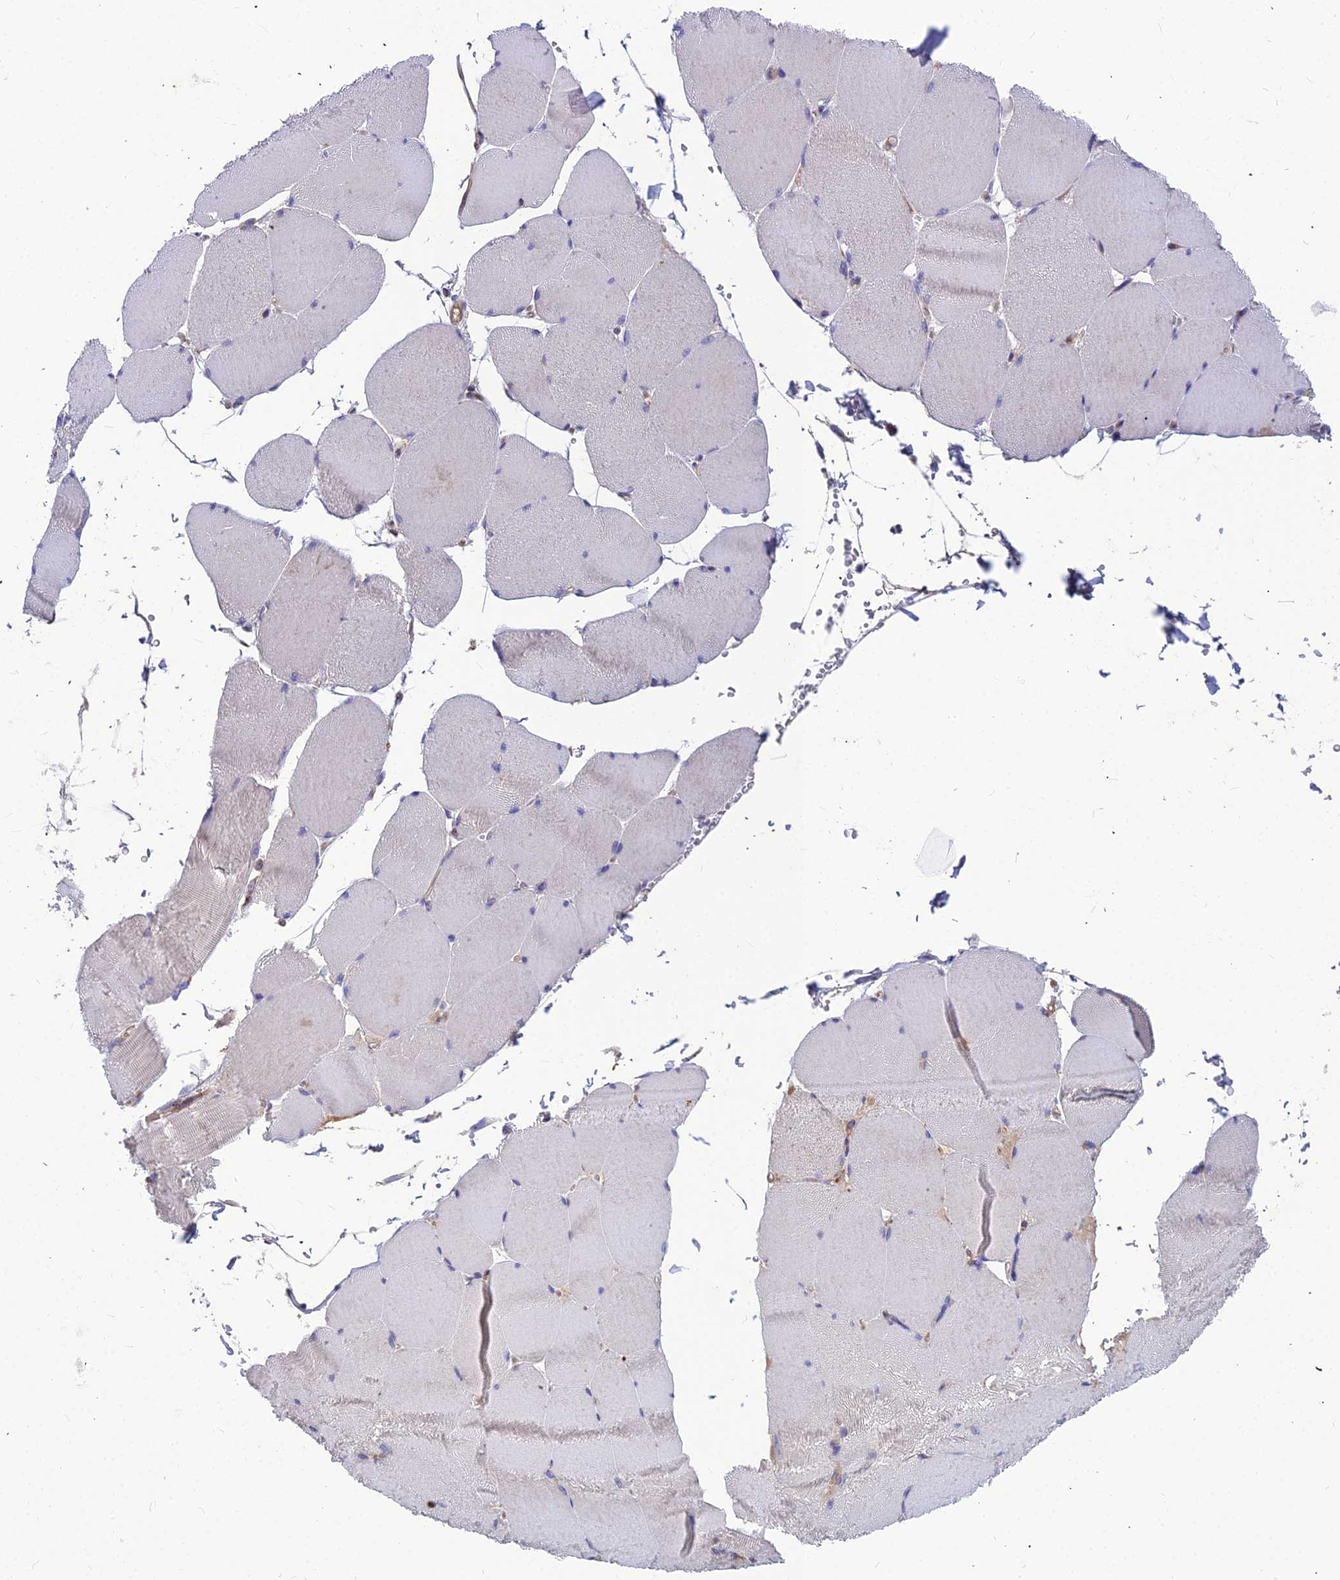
{"staining": {"intensity": "negative", "quantity": "none", "location": "none"}, "tissue": "skeletal muscle", "cell_type": "Myocytes", "image_type": "normal", "snomed": [{"axis": "morphology", "description": "Normal tissue, NOS"}, {"axis": "topography", "description": "Skeletal muscle"}, {"axis": "topography", "description": "Head-Neck"}], "caption": "The image exhibits no significant staining in myocytes of skeletal muscle. (Immunohistochemistry, brightfield microscopy, high magnification).", "gene": "ASPHD1", "patient": {"sex": "male", "age": 66}}